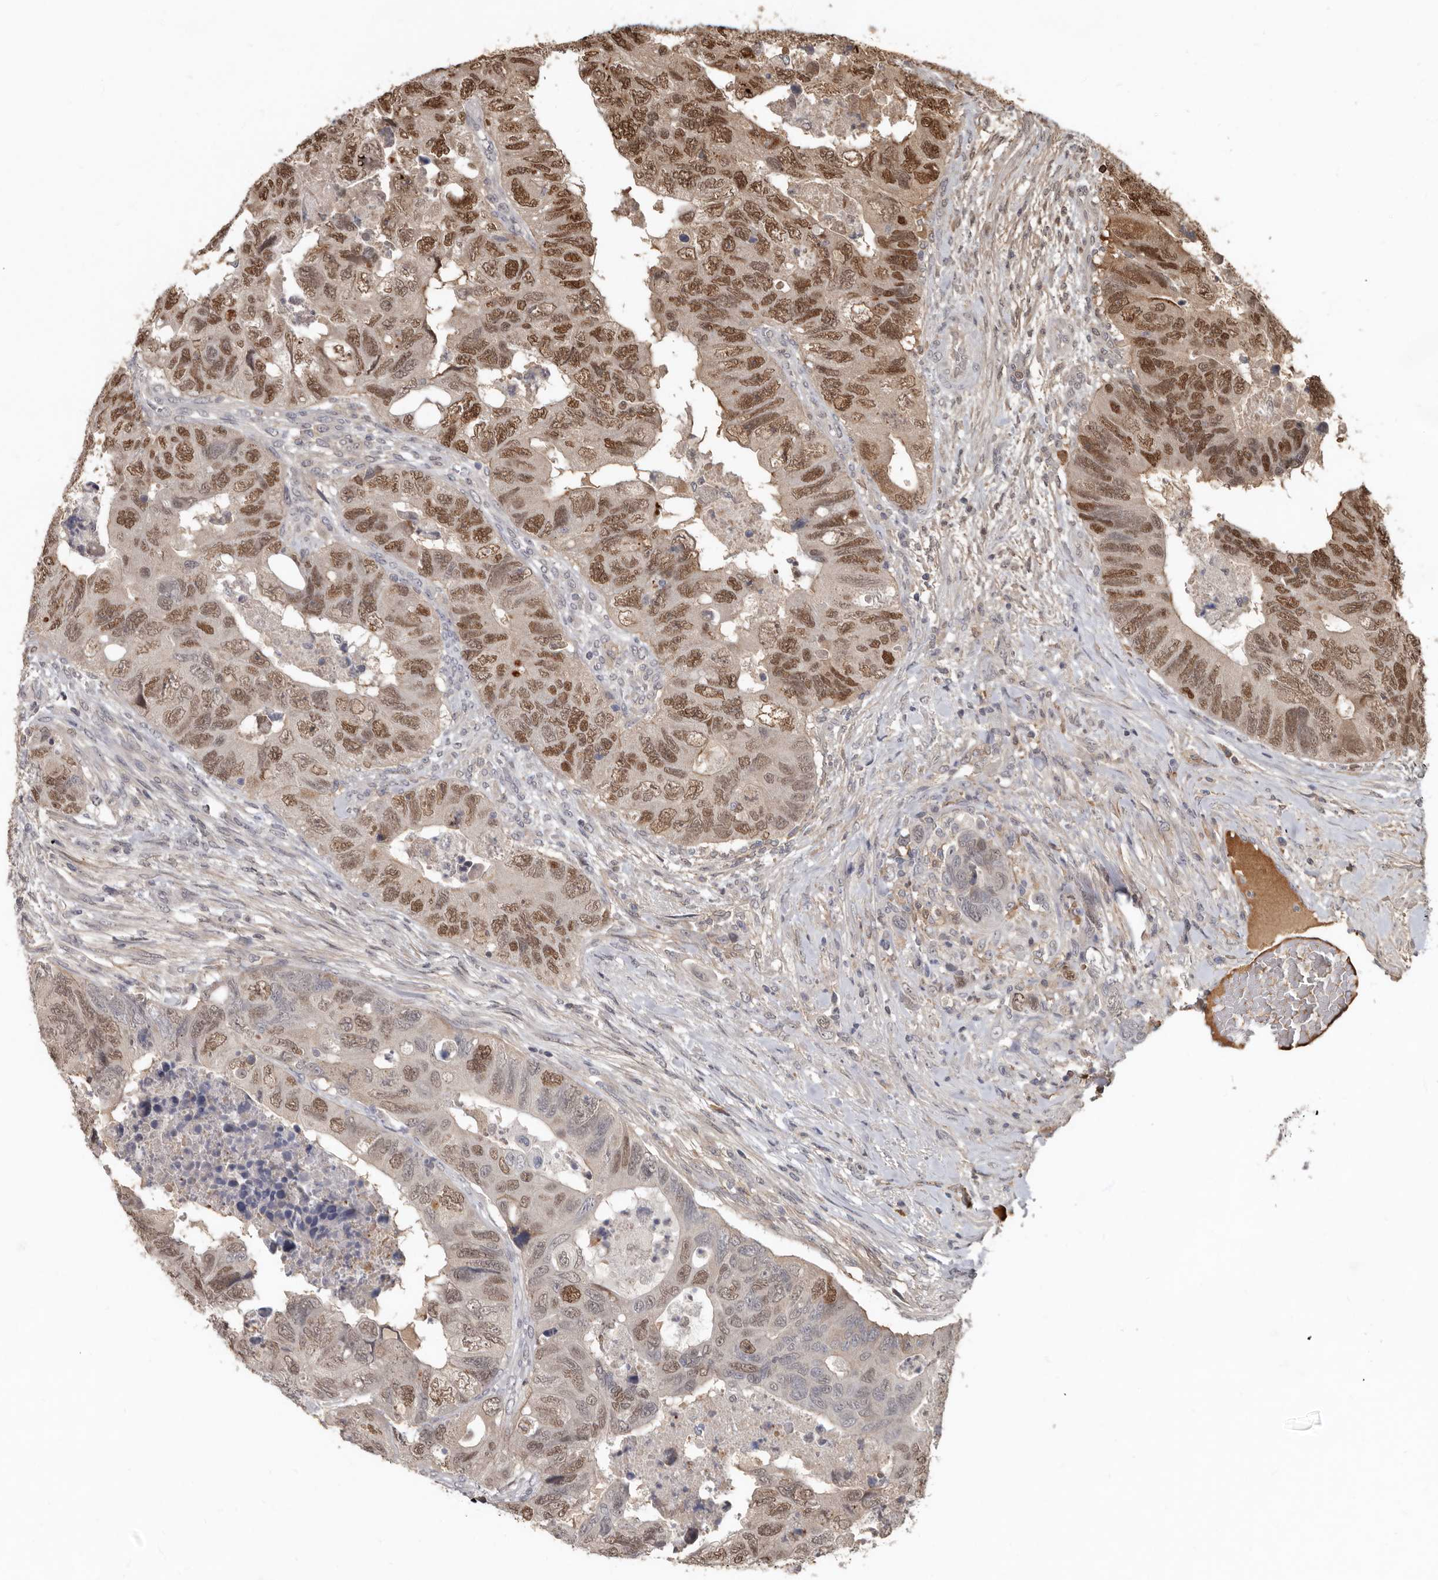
{"staining": {"intensity": "moderate", "quantity": ">75%", "location": "nuclear"}, "tissue": "colorectal cancer", "cell_type": "Tumor cells", "image_type": "cancer", "snomed": [{"axis": "morphology", "description": "Adenocarcinoma, NOS"}, {"axis": "topography", "description": "Rectum"}], "caption": "Immunohistochemistry (DAB (3,3'-diaminobenzidine)) staining of adenocarcinoma (colorectal) reveals moderate nuclear protein positivity in approximately >75% of tumor cells.", "gene": "LRGUK", "patient": {"sex": "male", "age": 63}}